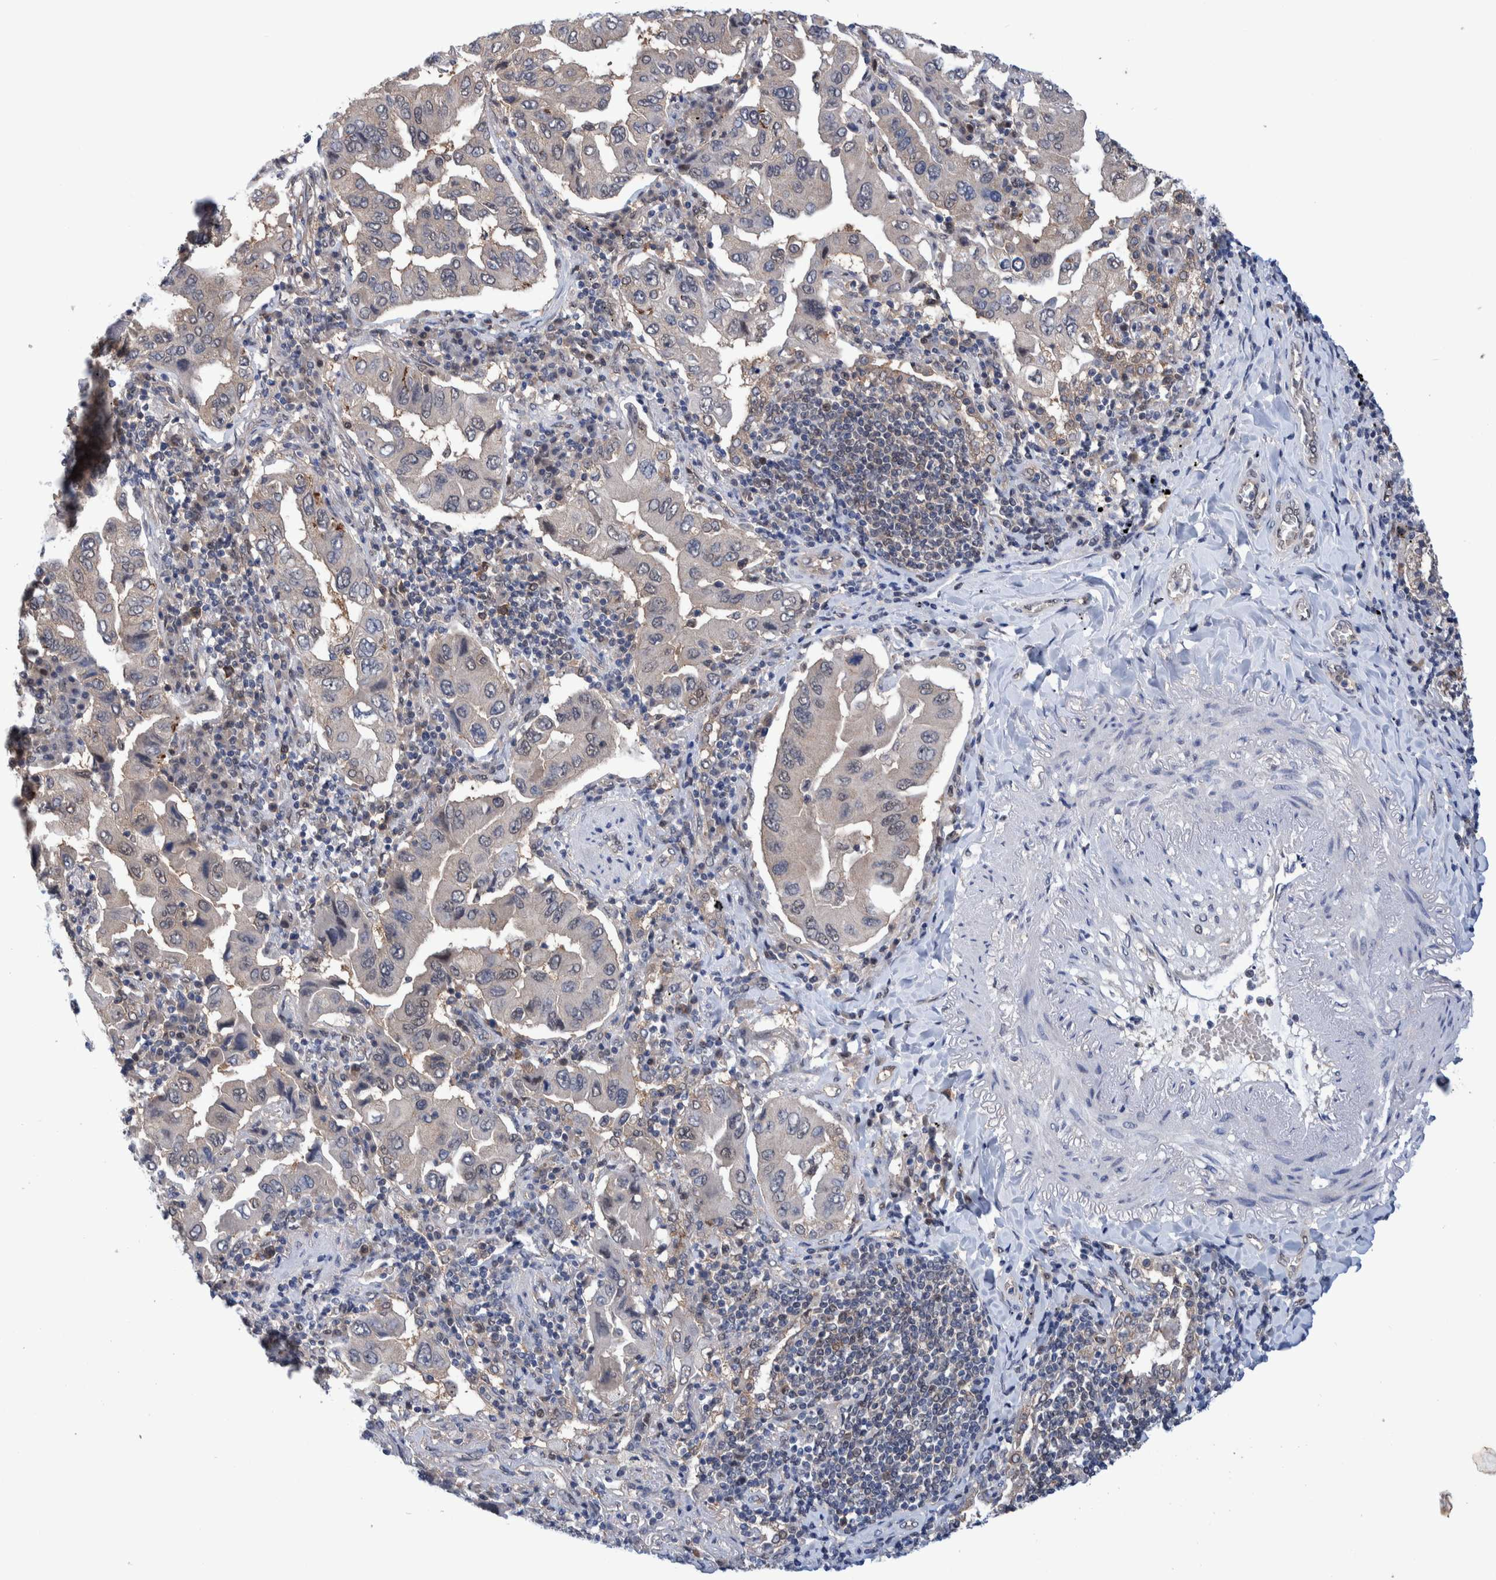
{"staining": {"intensity": "negative", "quantity": "none", "location": "none"}, "tissue": "lung cancer", "cell_type": "Tumor cells", "image_type": "cancer", "snomed": [{"axis": "morphology", "description": "Adenocarcinoma, NOS"}, {"axis": "topography", "description": "Lung"}], "caption": "IHC of human lung cancer (adenocarcinoma) shows no expression in tumor cells.", "gene": "PFAS", "patient": {"sex": "female", "age": 65}}